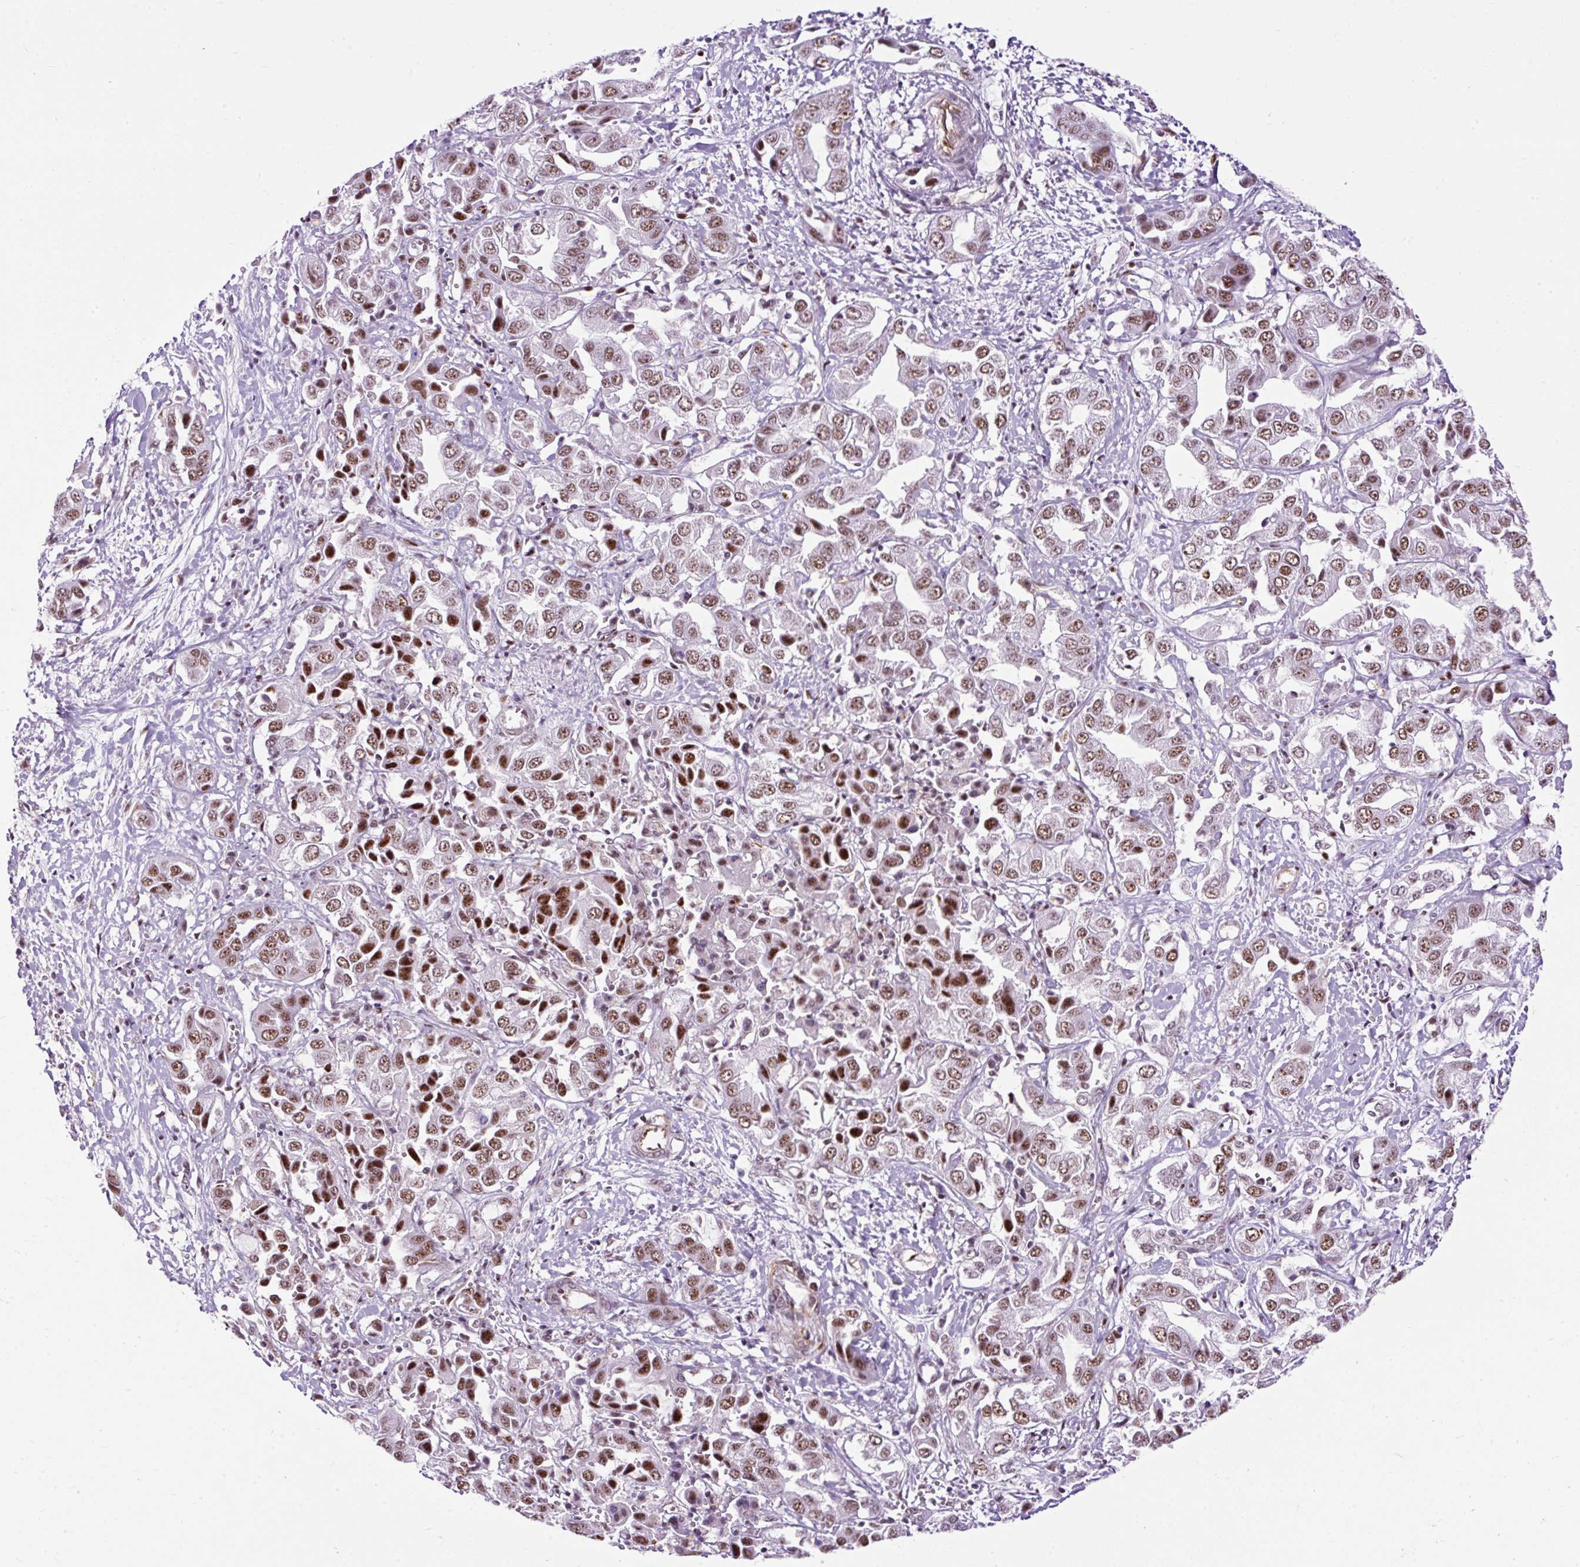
{"staining": {"intensity": "strong", "quantity": "25%-75%", "location": "nuclear"}, "tissue": "liver cancer", "cell_type": "Tumor cells", "image_type": "cancer", "snomed": [{"axis": "morphology", "description": "Cholangiocarcinoma"}, {"axis": "topography", "description": "Liver"}], "caption": "This histopathology image exhibits immunohistochemistry staining of cholangiocarcinoma (liver), with high strong nuclear expression in about 25%-75% of tumor cells.", "gene": "LUC7L2", "patient": {"sex": "female", "age": 52}}